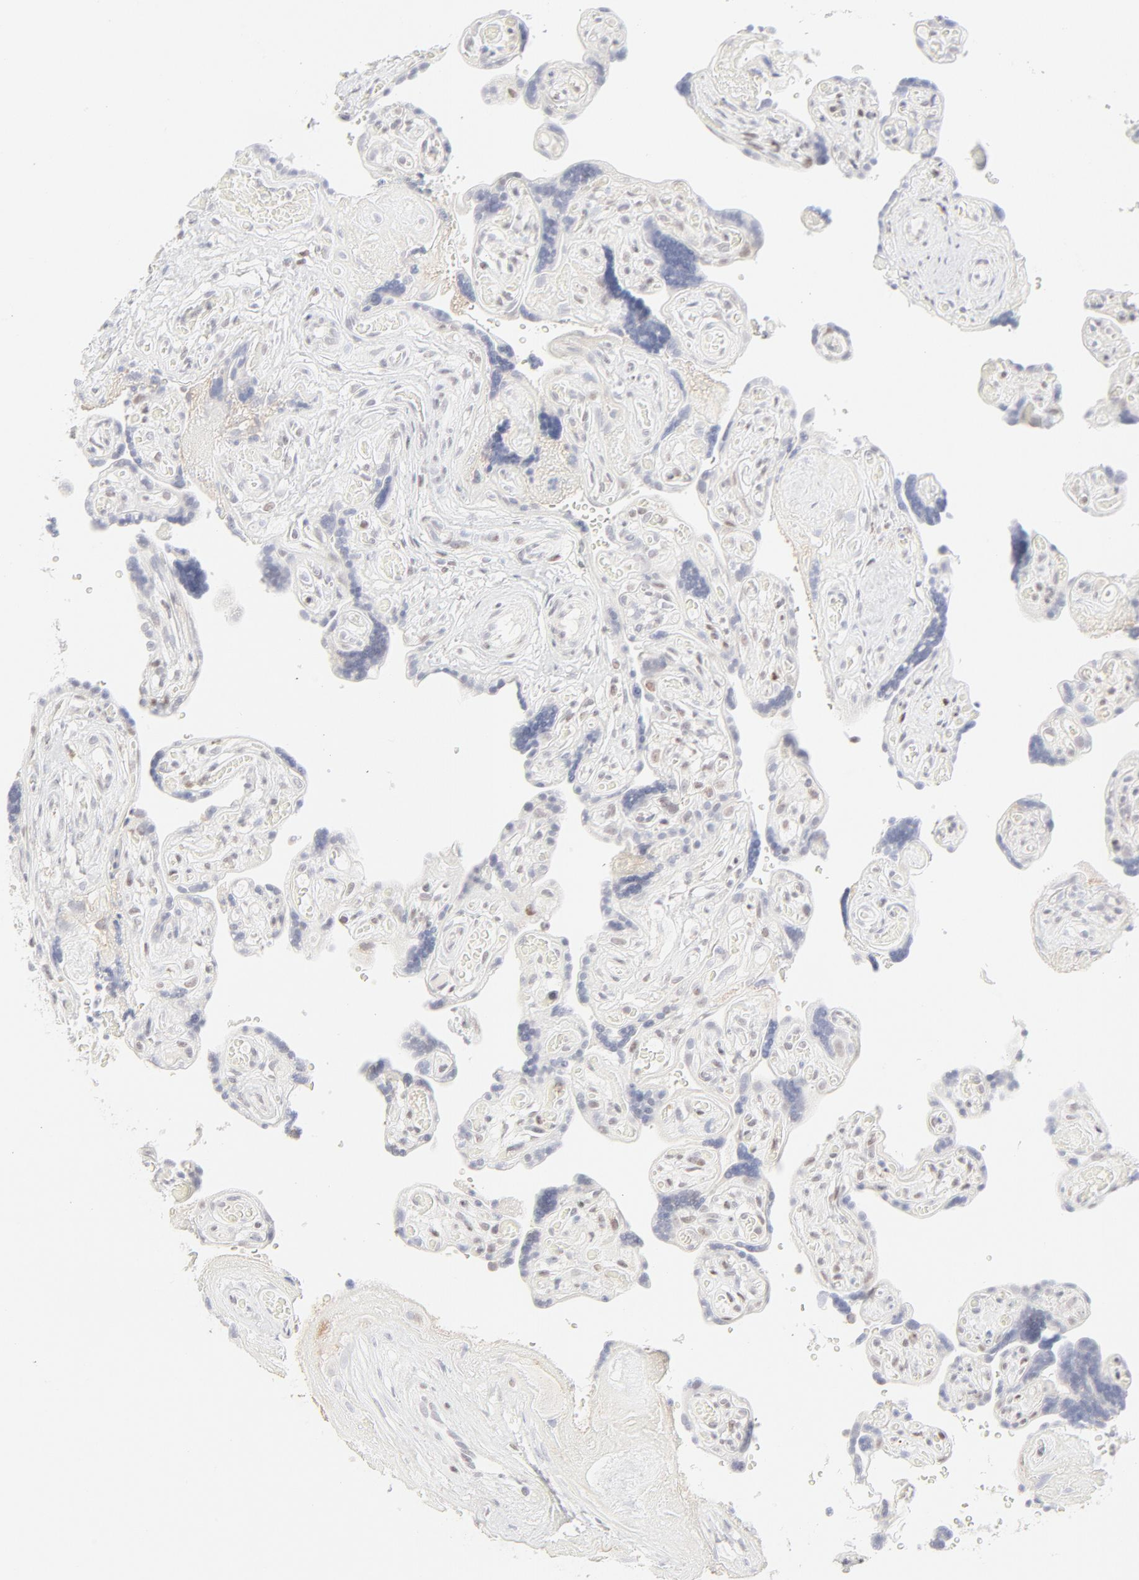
{"staining": {"intensity": "negative", "quantity": "none", "location": "none"}, "tissue": "placenta", "cell_type": "Decidual cells", "image_type": "normal", "snomed": [{"axis": "morphology", "description": "Normal tissue, NOS"}, {"axis": "topography", "description": "Placenta"}], "caption": "A high-resolution photomicrograph shows IHC staining of normal placenta, which displays no significant expression in decidual cells.", "gene": "PRKCB", "patient": {"sex": "female", "age": 30}}